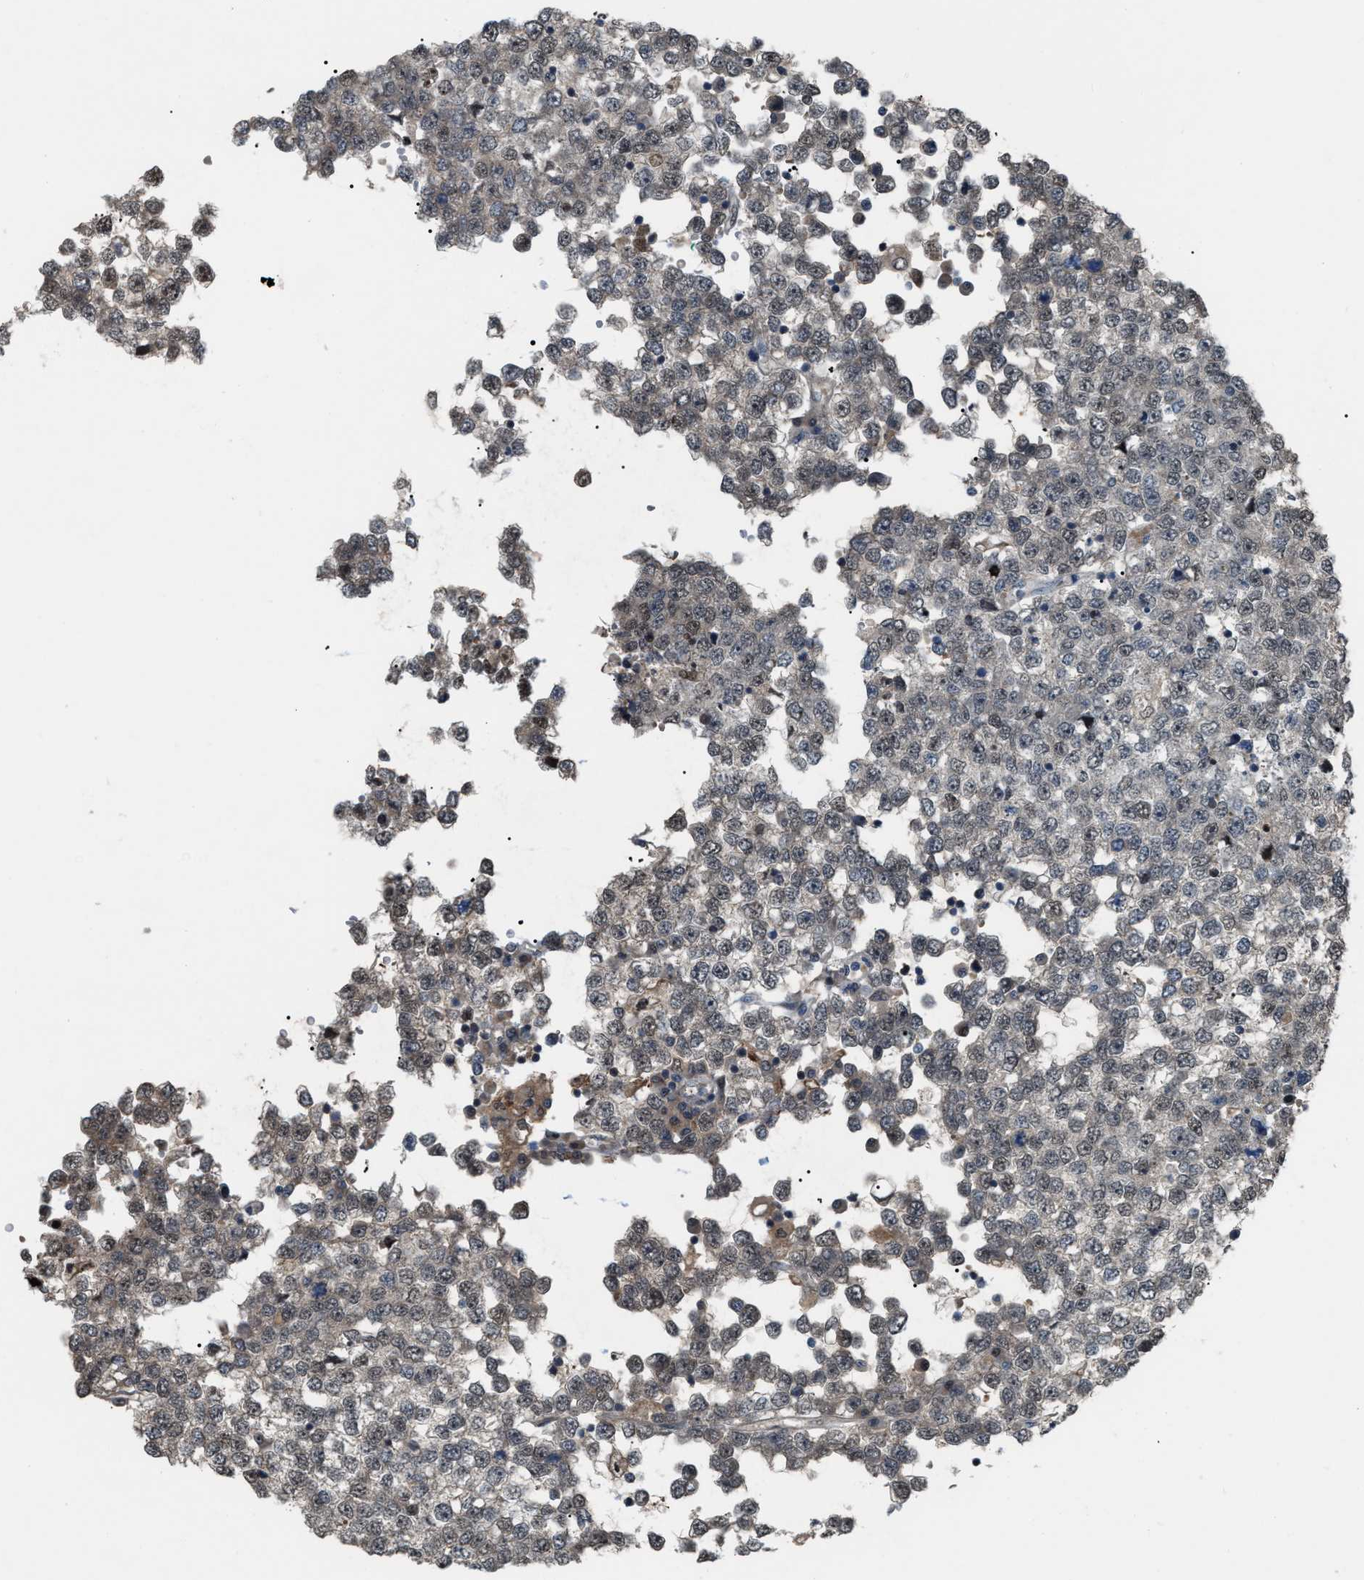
{"staining": {"intensity": "negative", "quantity": "none", "location": "none"}, "tissue": "testis cancer", "cell_type": "Tumor cells", "image_type": "cancer", "snomed": [{"axis": "morphology", "description": "Seminoma, NOS"}, {"axis": "topography", "description": "Testis"}], "caption": "IHC of human testis cancer (seminoma) displays no staining in tumor cells.", "gene": "RFFL", "patient": {"sex": "male", "age": 65}}